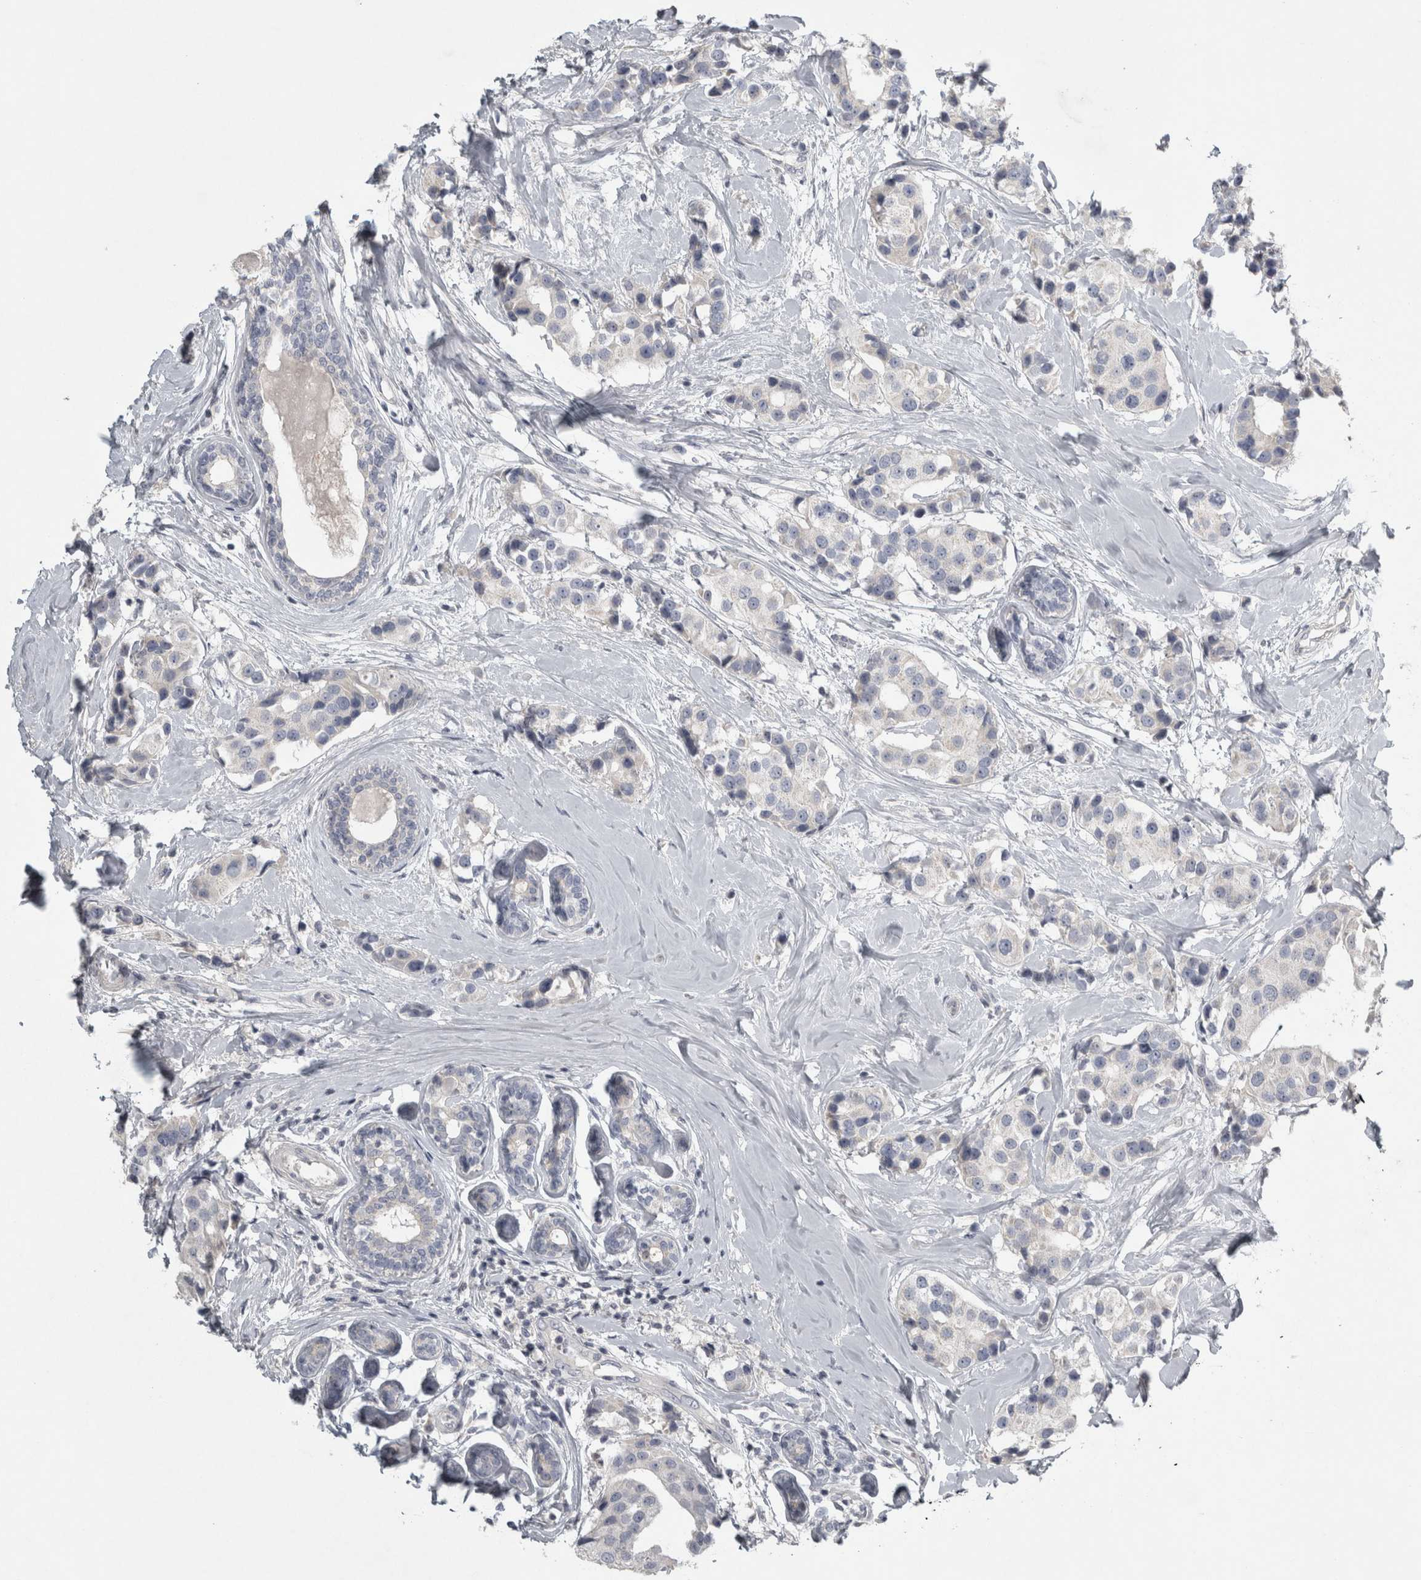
{"staining": {"intensity": "negative", "quantity": "none", "location": "none"}, "tissue": "breast cancer", "cell_type": "Tumor cells", "image_type": "cancer", "snomed": [{"axis": "morphology", "description": "Normal tissue, NOS"}, {"axis": "morphology", "description": "Duct carcinoma"}, {"axis": "topography", "description": "Breast"}], "caption": "Immunohistochemistry of human breast cancer (infiltrating ductal carcinoma) demonstrates no expression in tumor cells.", "gene": "ENPP7", "patient": {"sex": "female", "age": 39}}